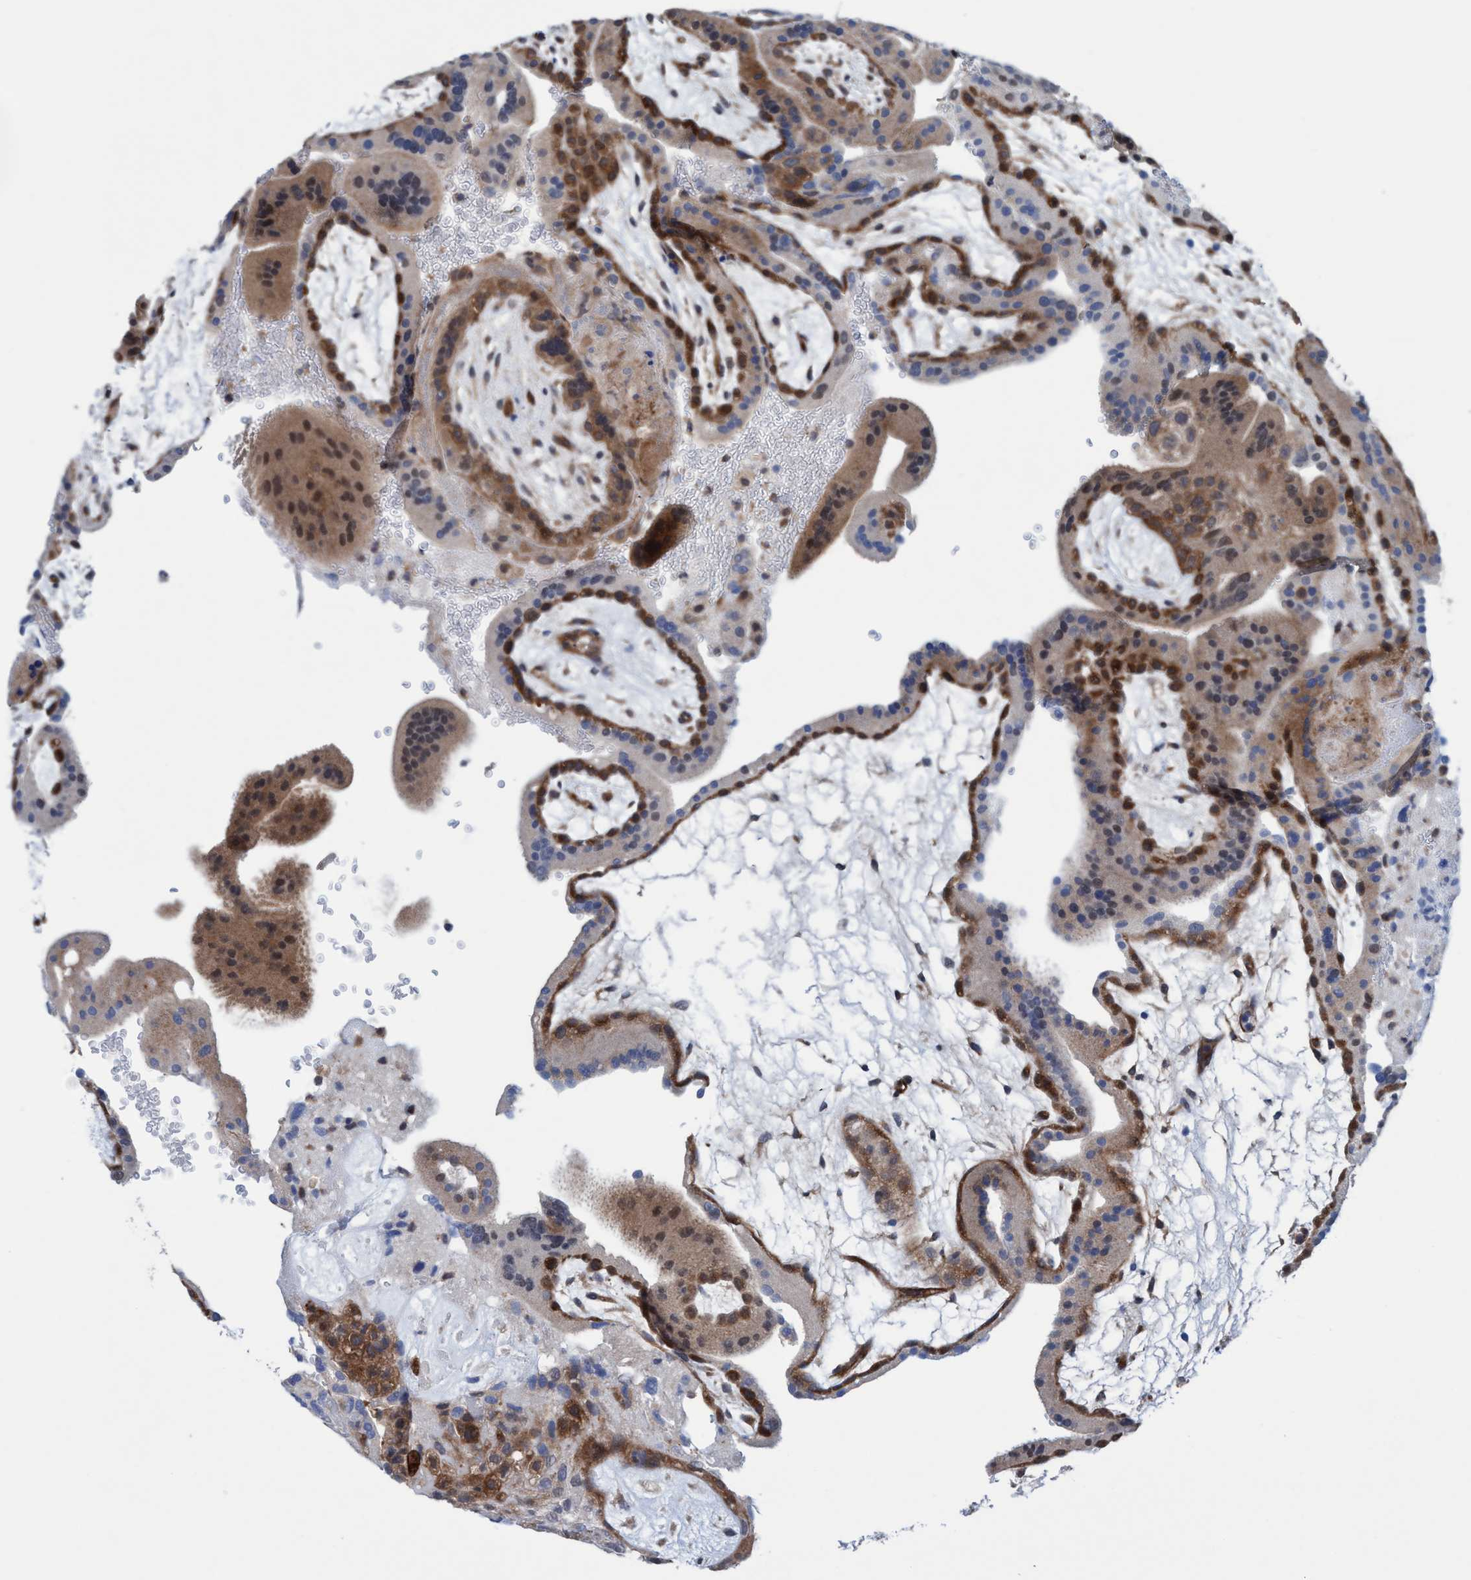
{"staining": {"intensity": "moderate", "quantity": ">75%", "location": "cytoplasmic/membranous"}, "tissue": "placenta", "cell_type": "Trophoblastic cells", "image_type": "normal", "snomed": [{"axis": "morphology", "description": "Normal tissue, NOS"}, {"axis": "topography", "description": "Placenta"}], "caption": "High-power microscopy captured an immunohistochemistry micrograph of unremarkable placenta, revealing moderate cytoplasmic/membranous expression in about >75% of trophoblastic cells.", "gene": "GLOD4", "patient": {"sex": "female", "age": 19}}